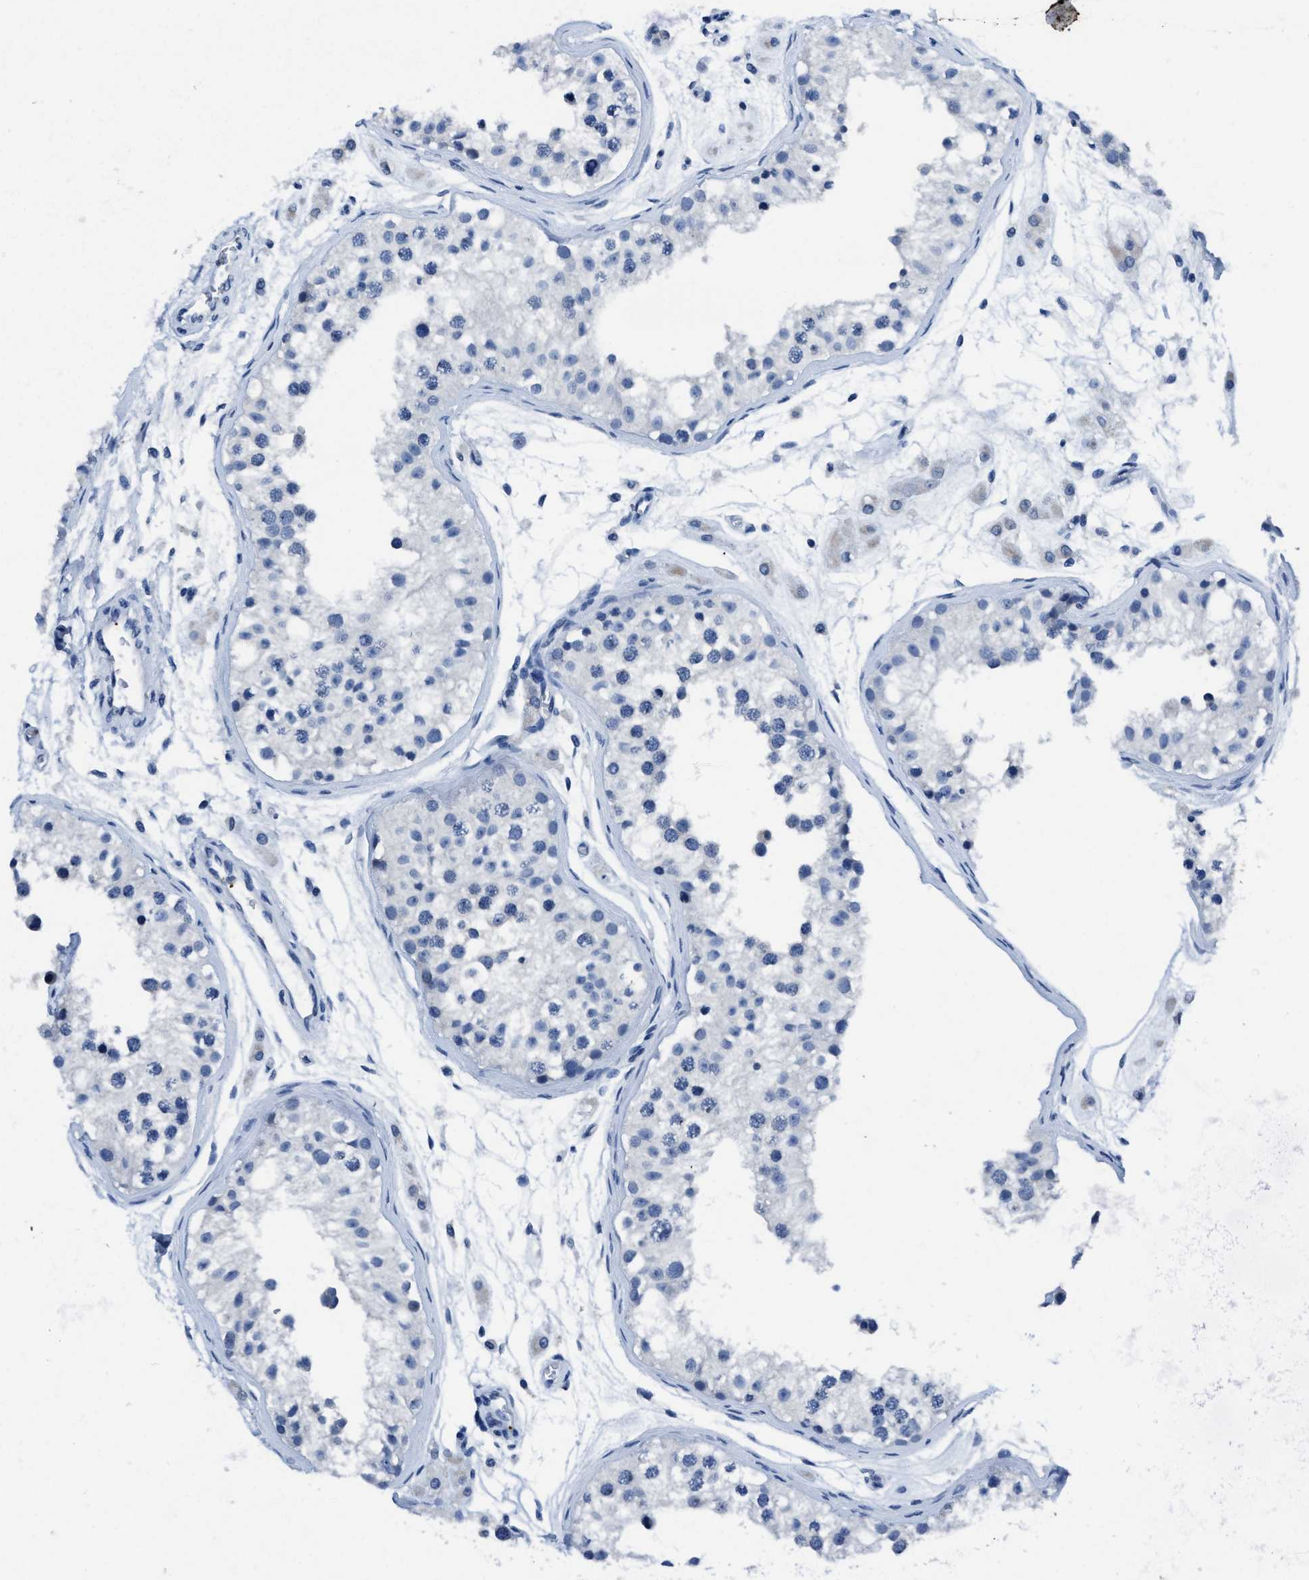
{"staining": {"intensity": "negative", "quantity": "none", "location": "none"}, "tissue": "testis", "cell_type": "Cells in seminiferous ducts", "image_type": "normal", "snomed": [{"axis": "morphology", "description": "Normal tissue, NOS"}, {"axis": "morphology", "description": "Adenocarcinoma, metastatic, NOS"}, {"axis": "topography", "description": "Testis"}], "caption": "Testis was stained to show a protein in brown. There is no significant positivity in cells in seminiferous ducts.", "gene": "ITGA2B", "patient": {"sex": "male", "age": 26}}